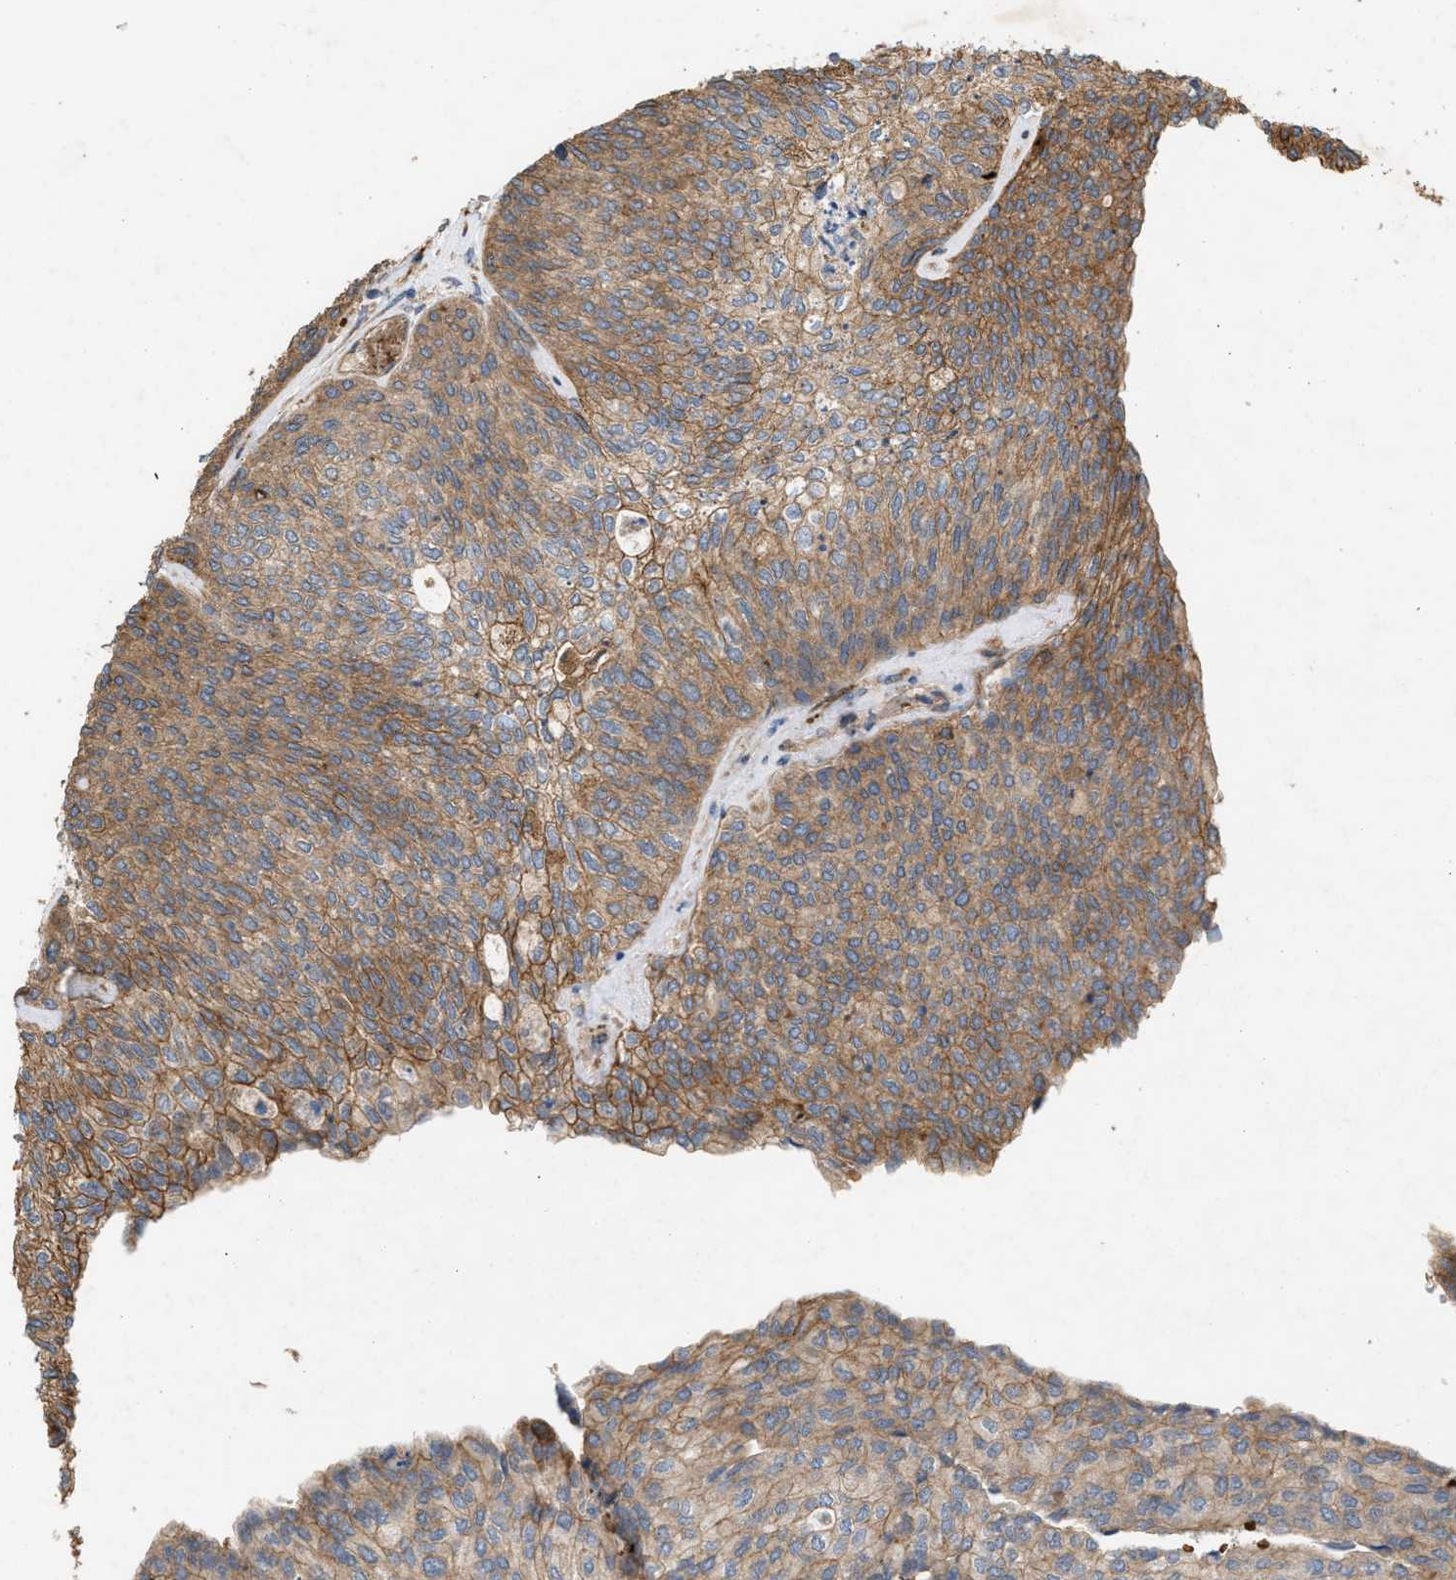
{"staining": {"intensity": "moderate", "quantity": "25%-75%", "location": "cytoplasmic/membranous"}, "tissue": "urothelial cancer", "cell_type": "Tumor cells", "image_type": "cancer", "snomed": [{"axis": "morphology", "description": "Urothelial carcinoma, Low grade"}, {"axis": "topography", "description": "Urinary bladder"}], "caption": "Protein staining of urothelial cancer tissue reveals moderate cytoplasmic/membranous staining in about 25%-75% of tumor cells.", "gene": "GCC1", "patient": {"sex": "female", "age": 79}}